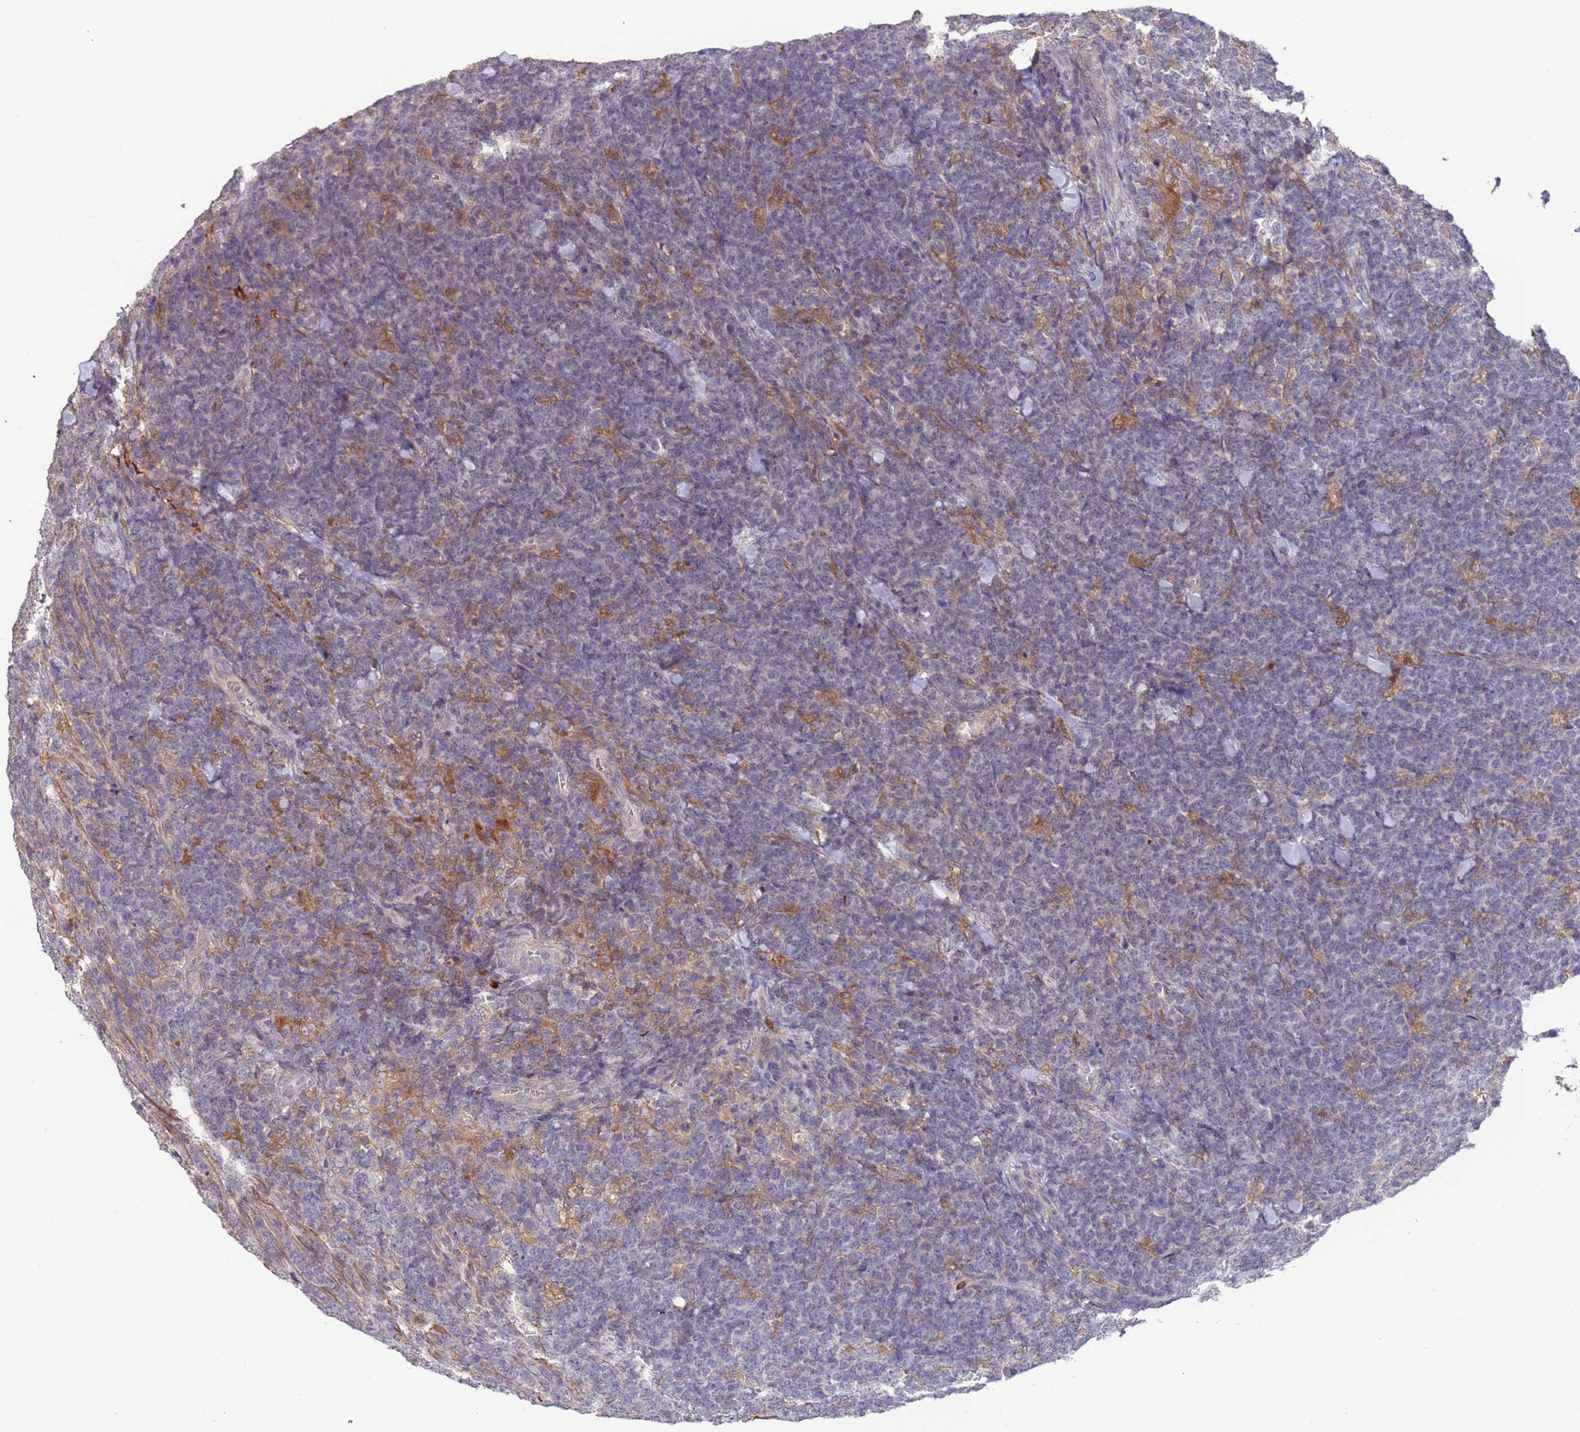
{"staining": {"intensity": "negative", "quantity": "none", "location": "none"}, "tissue": "lymphoma", "cell_type": "Tumor cells", "image_type": "cancer", "snomed": [{"axis": "morphology", "description": "Malignant lymphoma, non-Hodgkin's type, High grade"}, {"axis": "topography", "description": "Small intestine"}], "caption": "This is an immunohistochemistry image of lymphoma. There is no expression in tumor cells.", "gene": "AMPD3", "patient": {"sex": "male", "age": 8}}